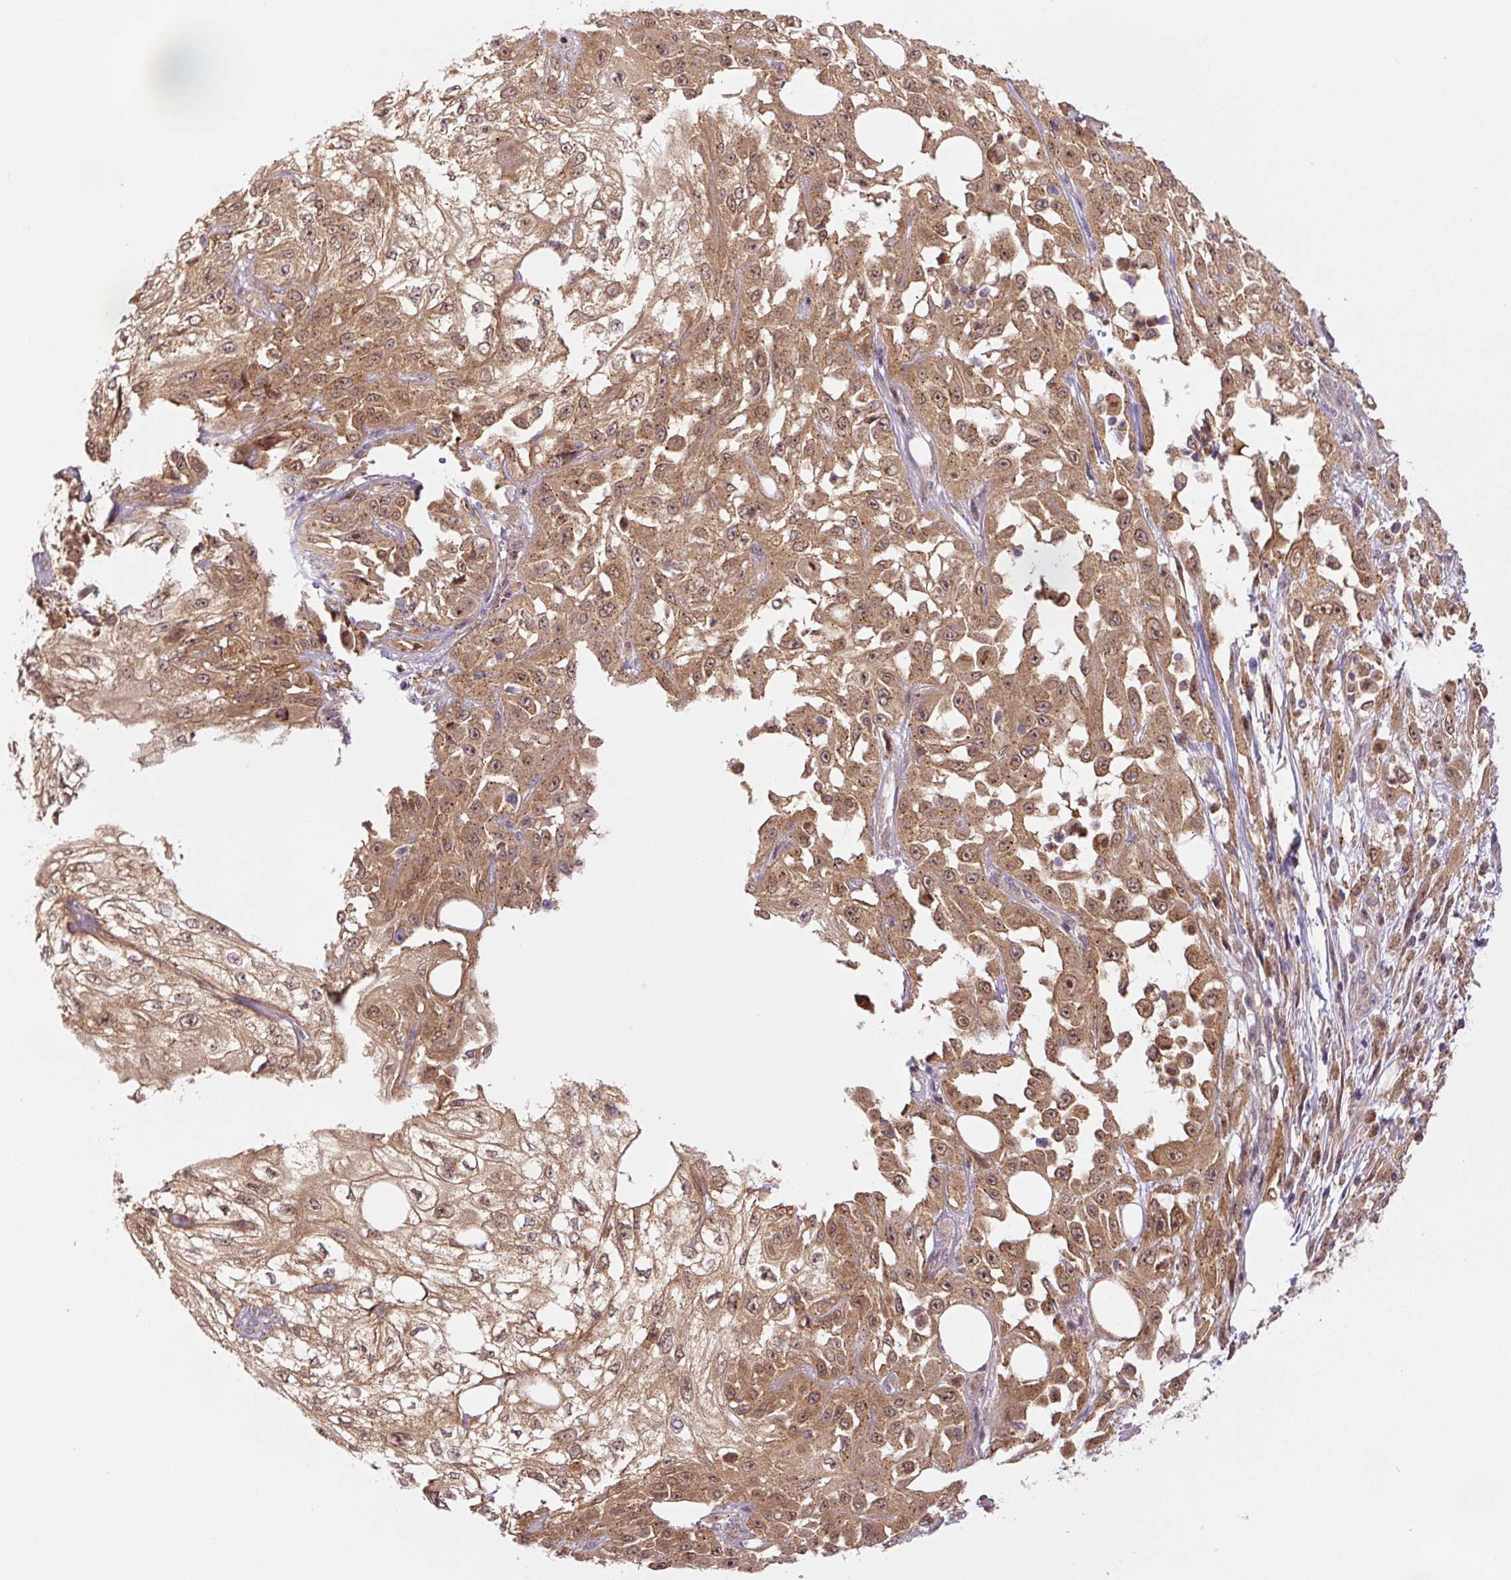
{"staining": {"intensity": "moderate", "quantity": ">75%", "location": "cytoplasmic/membranous,nuclear"}, "tissue": "skin cancer", "cell_type": "Tumor cells", "image_type": "cancer", "snomed": [{"axis": "morphology", "description": "Squamous cell carcinoma, NOS"}, {"axis": "morphology", "description": "Squamous cell carcinoma, metastatic, NOS"}, {"axis": "topography", "description": "Skin"}, {"axis": "topography", "description": "Lymph node"}], "caption": "Tumor cells exhibit medium levels of moderate cytoplasmic/membranous and nuclear positivity in about >75% of cells in human skin metastatic squamous cell carcinoma.", "gene": "ZSWIM7", "patient": {"sex": "male", "age": 75}}